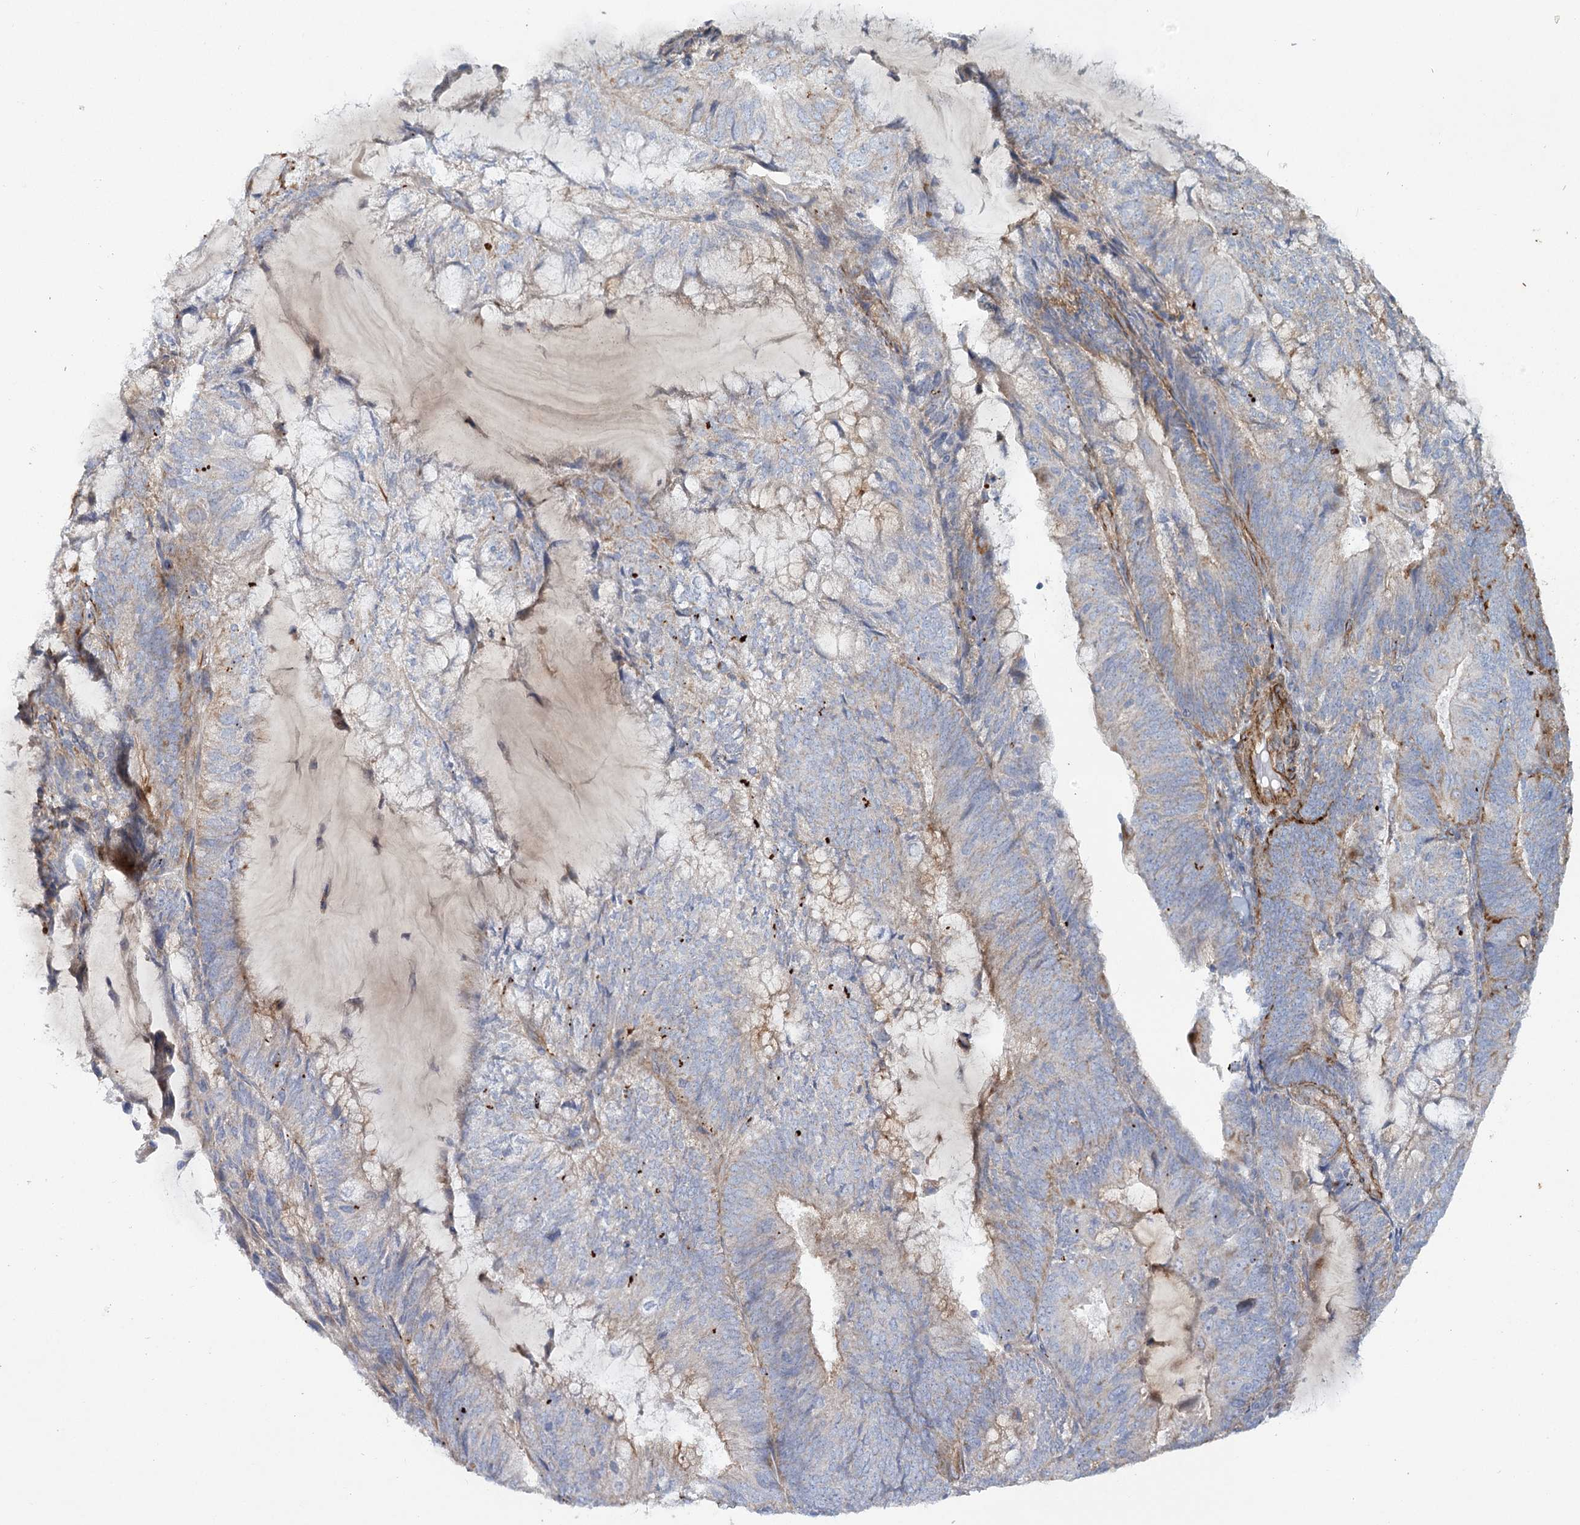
{"staining": {"intensity": "weak", "quantity": "<25%", "location": "cytoplasmic/membranous"}, "tissue": "endometrial cancer", "cell_type": "Tumor cells", "image_type": "cancer", "snomed": [{"axis": "morphology", "description": "Adenocarcinoma, NOS"}, {"axis": "topography", "description": "Endometrium"}], "caption": "Immunohistochemical staining of adenocarcinoma (endometrial) displays no significant expression in tumor cells.", "gene": "TMEM164", "patient": {"sex": "female", "age": 81}}